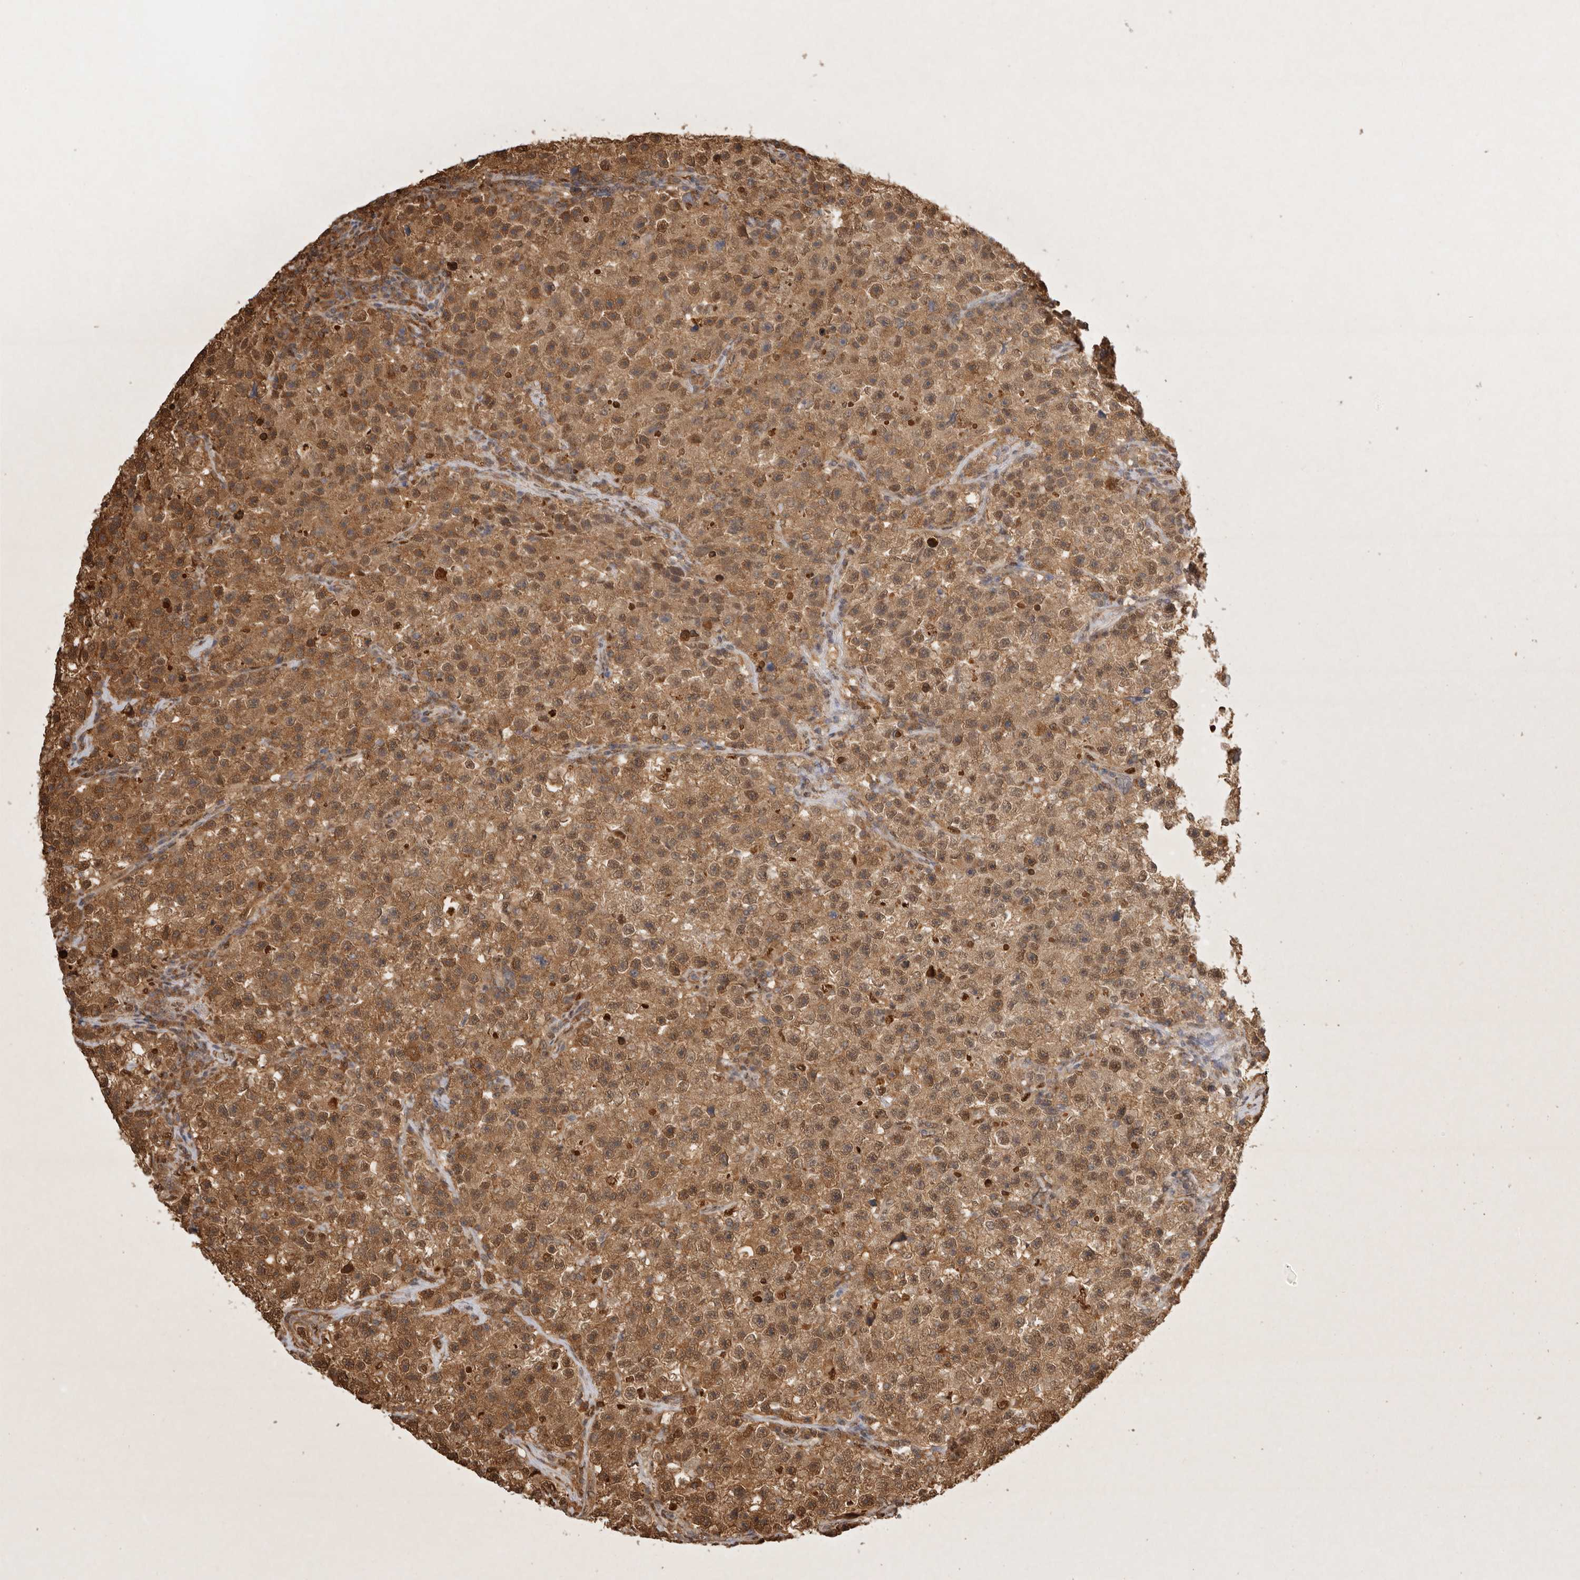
{"staining": {"intensity": "moderate", "quantity": ">75%", "location": "cytoplasmic/membranous,nuclear"}, "tissue": "testis cancer", "cell_type": "Tumor cells", "image_type": "cancer", "snomed": [{"axis": "morphology", "description": "Seminoma, NOS"}, {"axis": "topography", "description": "Testis"}], "caption": "Testis cancer stained with a protein marker reveals moderate staining in tumor cells.", "gene": "PSMA5", "patient": {"sex": "male", "age": 22}}